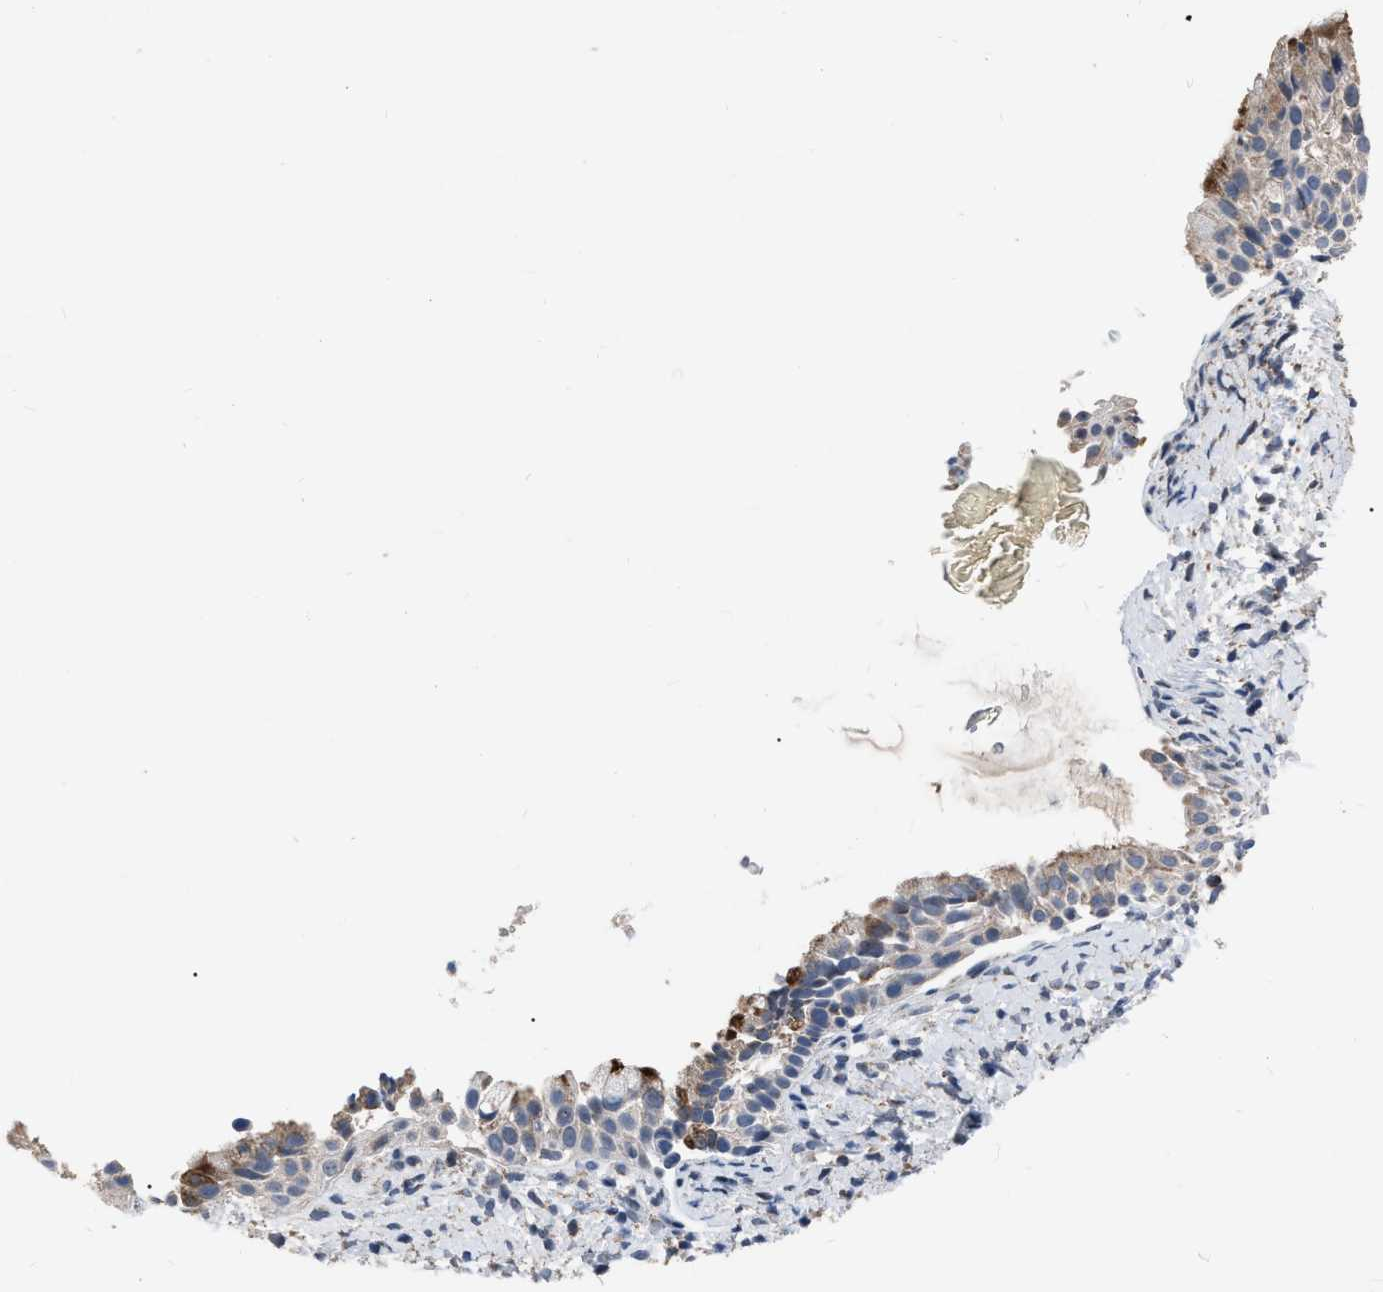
{"staining": {"intensity": "moderate", "quantity": "25%-75%", "location": "cytoplasmic/membranous"}, "tissue": "nasopharynx", "cell_type": "Respiratory epithelial cells", "image_type": "normal", "snomed": [{"axis": "morphology", "description": "Normal tissue, NOS"}, {"axis": "topography", "description": "Nasopharynx"}], "caption": "High-power microscopy captured an IHC histopathology image of normal nasopharynx, revealing moderate cytoplasmic/membranous positivity in about 25%-75% of respiratory epithelial cells. (brown staining indicates protein expression, while blue staining denotes nuclei).", "gene": "DDX56", "patient": {"sex": "male", "age": 22}}